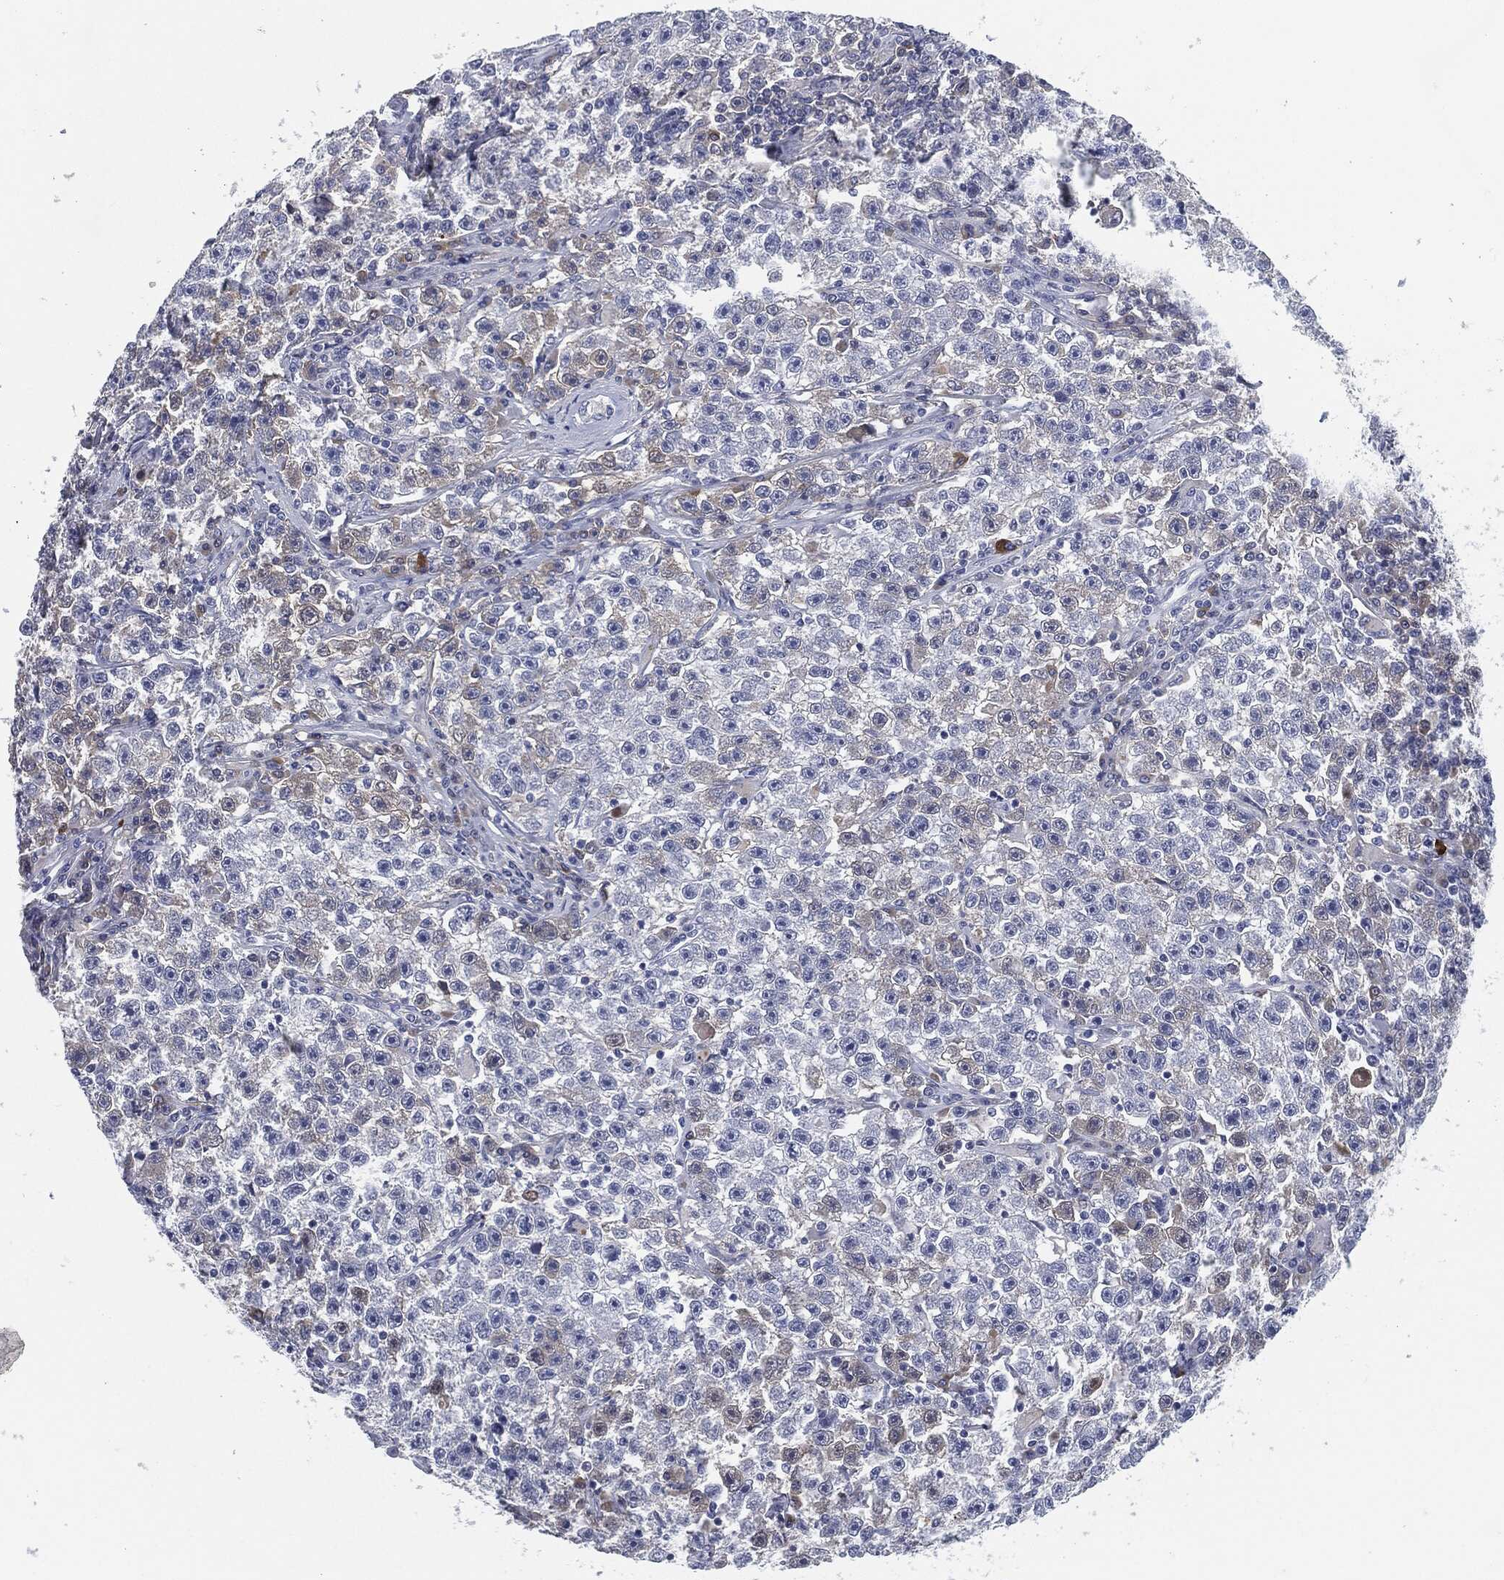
{"staining": {"intensity": "negative", "quantity": "none", "location": "none"}, "tissue": "testis cancer", "cell_type": "Tumor cells", "image_type": "cancer", "snomed": [{"axis": "morphology", "description": "Seminoma, NOS"}, {"axis": "topography", "description": "Testis"}], "caption": "Photomicrograph shows no significant protein staining in tumor cells of testis cancer.", "gene": "MST1", "patient": {"sex": "male", "age": 22}}